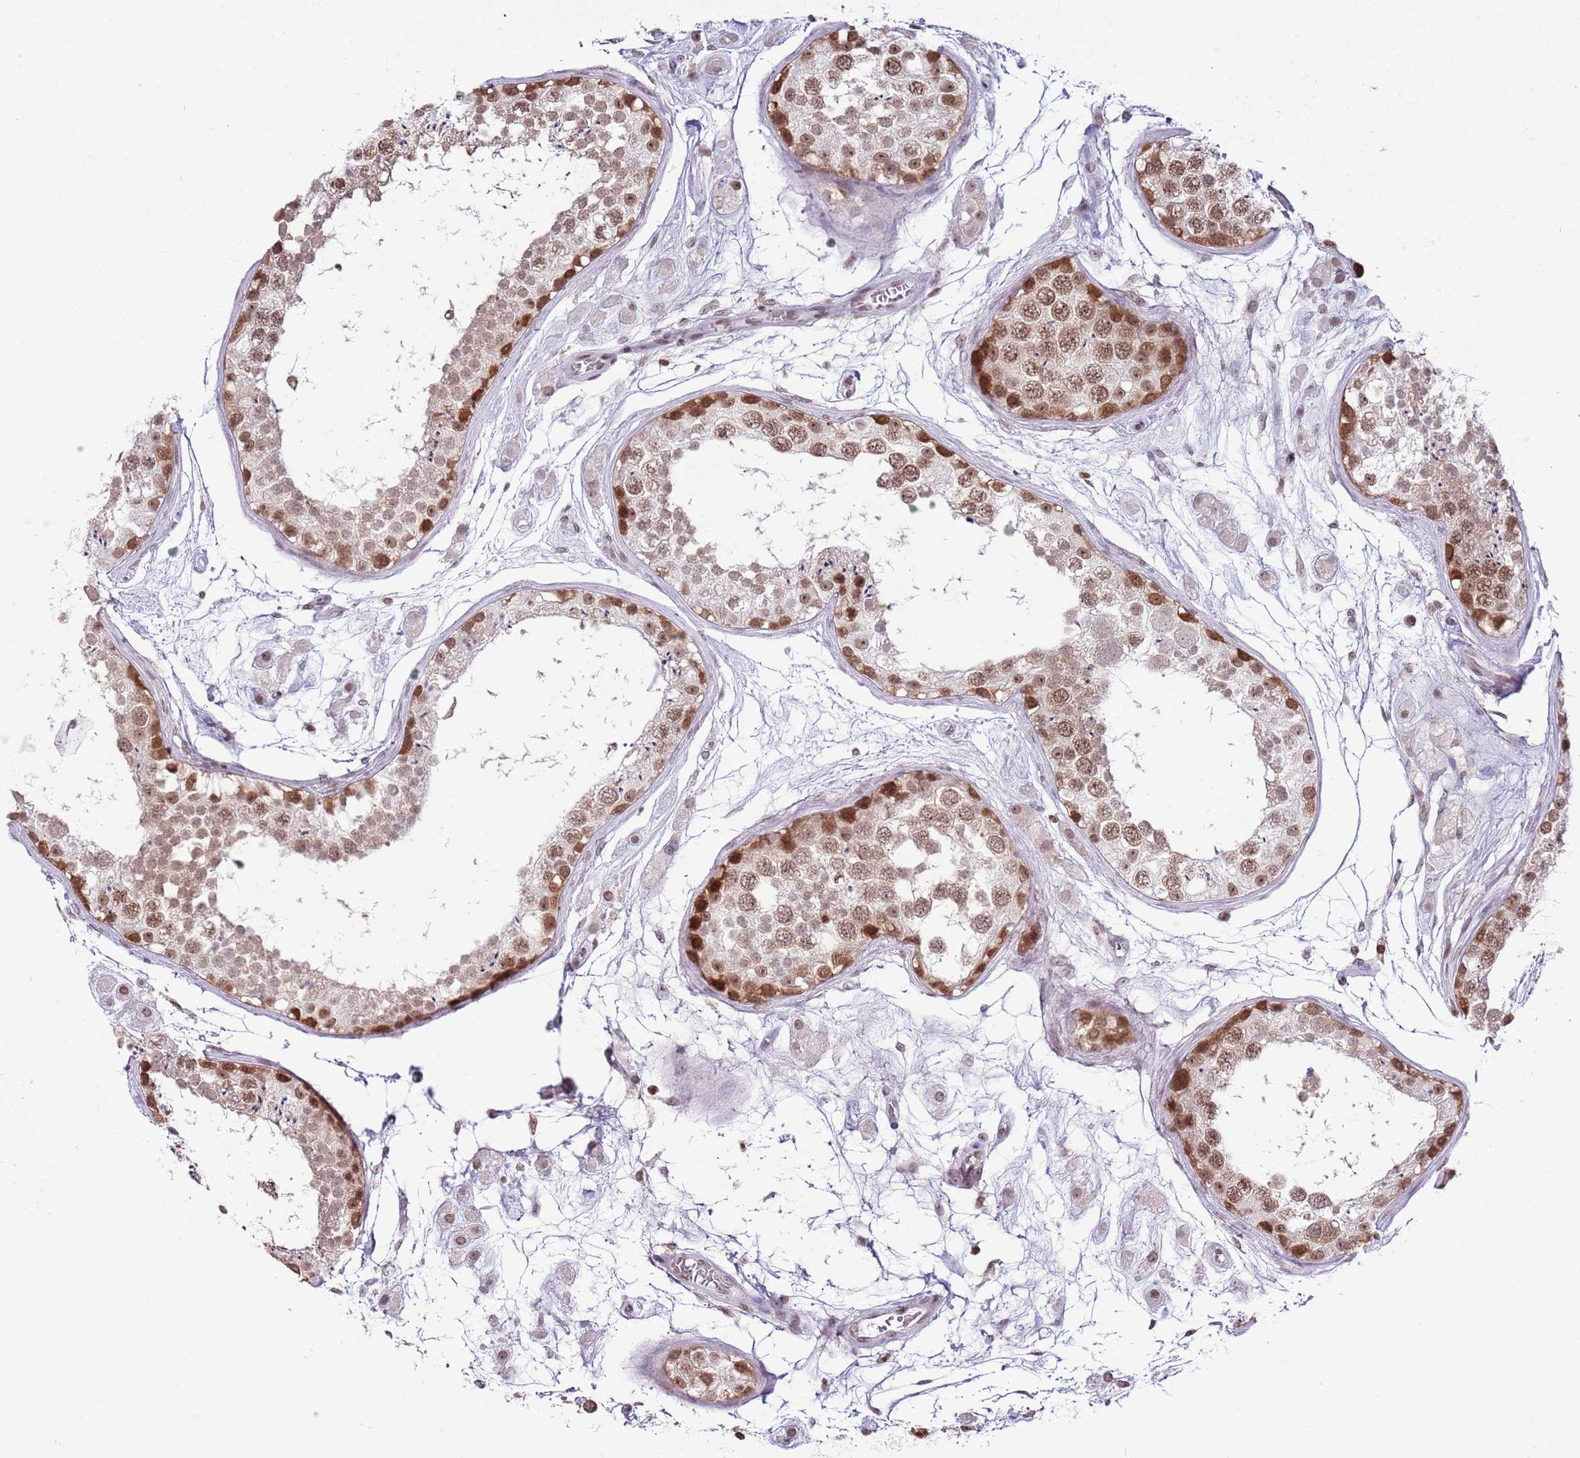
{"staining": {"intensity": "moderate", "quantity": ">75%", "location": "nuclear"}, "tissue": "testis", "cell_type": "Cells in seminiferous ducts", "image_type": "normal", "snomed": [{"axis": "morphology", "description": "Normal tissue, NOS"}, {"axis": "topography", "description": "Testis"}], "caption": "Immunohistochemistry (DAB (3,3'-diaminobenzidine)) staining of normal human testis exhibits moderate nuclear protein positivity in about >75% of cells in seminiferous ducts. (DAB IHC with brightfield microscopy, high magnification).", "gene": "SELENOH", "patient": {"sex": "male", "age": 25}}